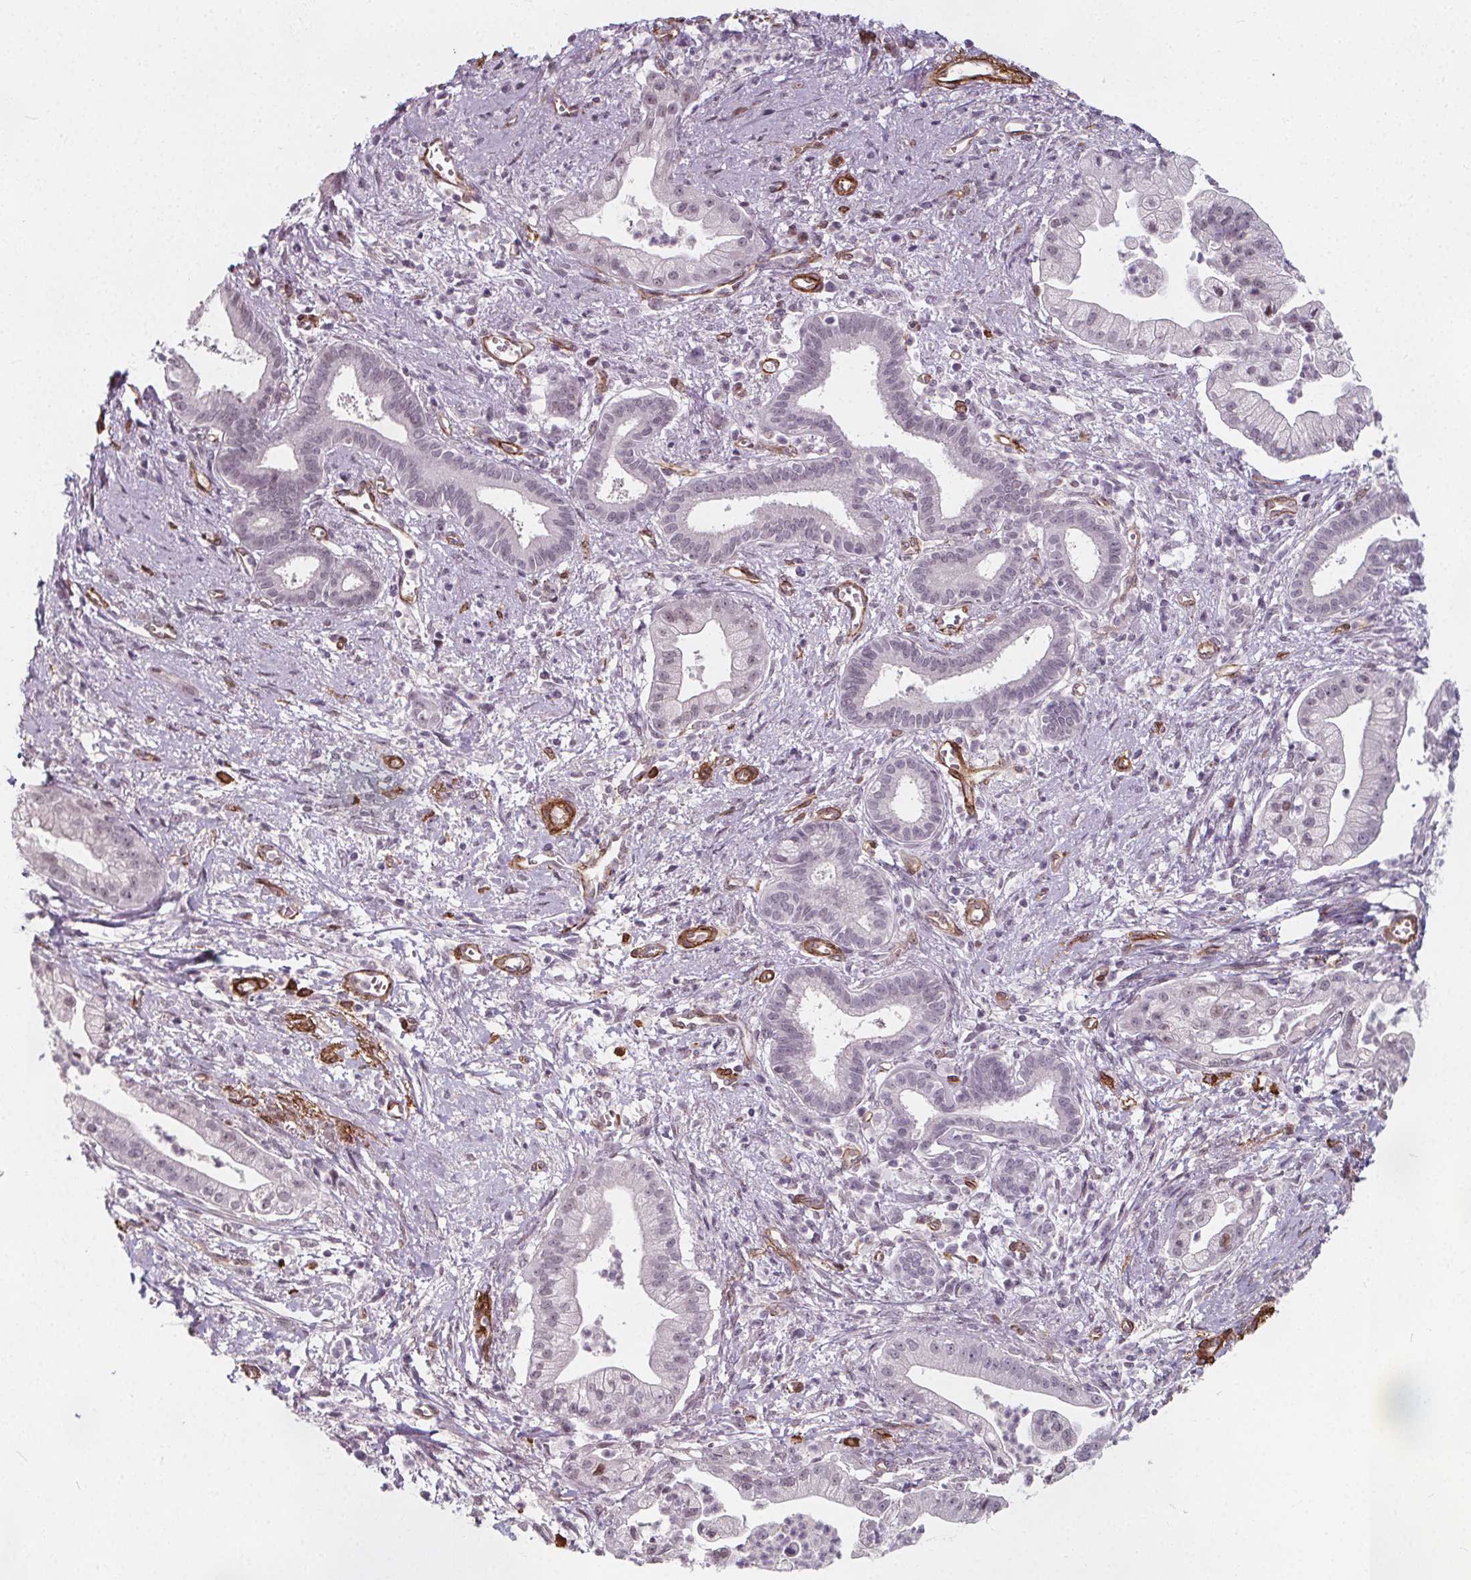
{"staining": {"intensity": "negative", "quantity": "none", "location": "none"}, "tissue": "pancreatic cancer", "cell_type": "Tumor cells", "image_type": "cancer", "snomed": [{"axis": "morphology", "description": "Normal tissue, NOS"}, {"axis": "morphology", "description": "Adenocarcinoma, NOS"}, {"axis": "topography", "description": "Lymph node"}, {"axis": "topography", "description": "Pancreas"}], "caption": "Pancreatic cancer (adenocarcinoma) stained for a protein using IHC displays no expression tumor cells.", "gene": "HAS1", "patient": {"sex": "female", "age": 58}}